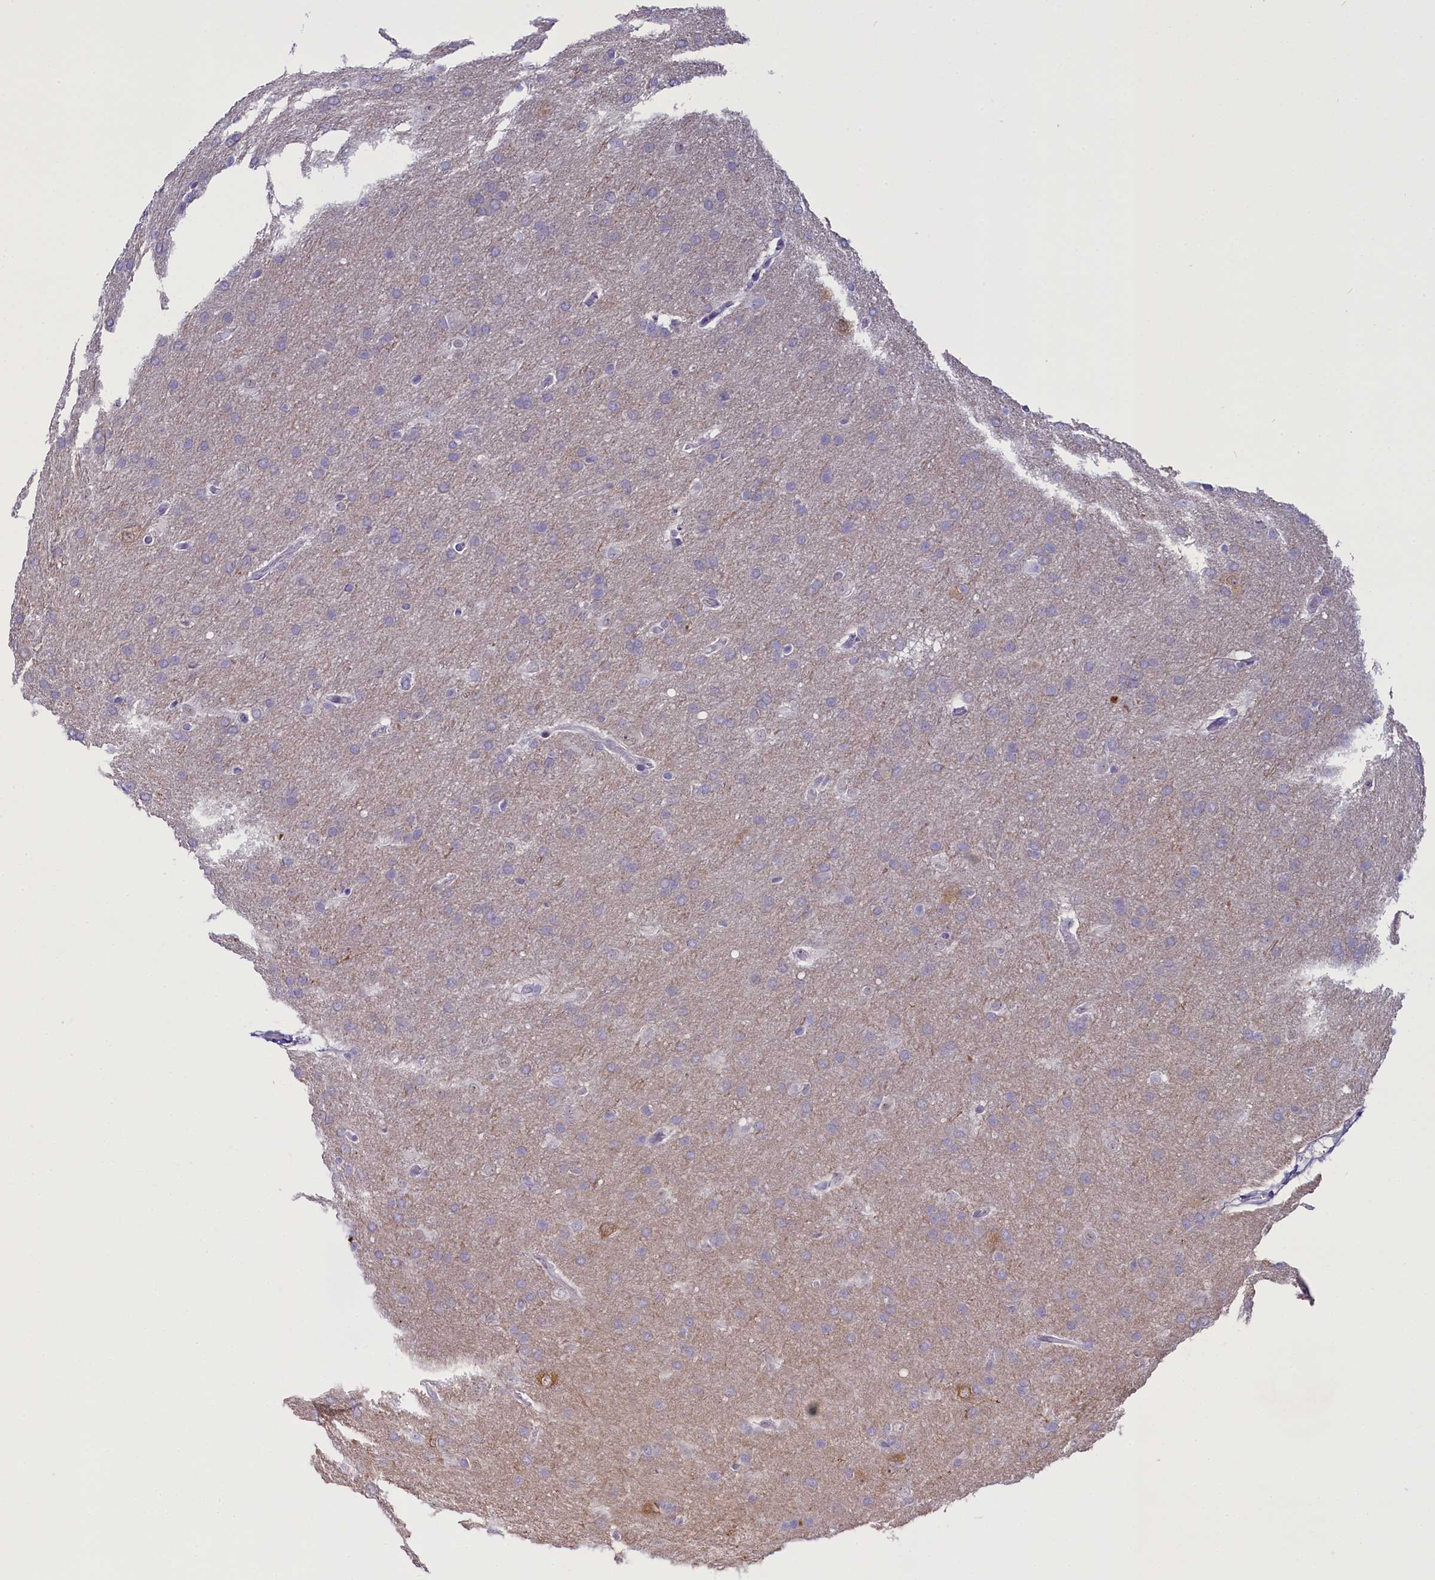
{"staining": {"intensity": "negative", "quantity": "none", "location": "none"}, "tissue": "glioma", "cell_type": "Tumor cells", "image_type": "cancer", "snomed": [{"axis": "morphology", "description": "Glioma, malignant, Low grade"}, {"axis": "topography", "description": "Brain"}], "caption": "Tumor cells show no significant positivity in glioma.", "gene": "OSGEP", "patient": {"sex": "female", "age": 32}}